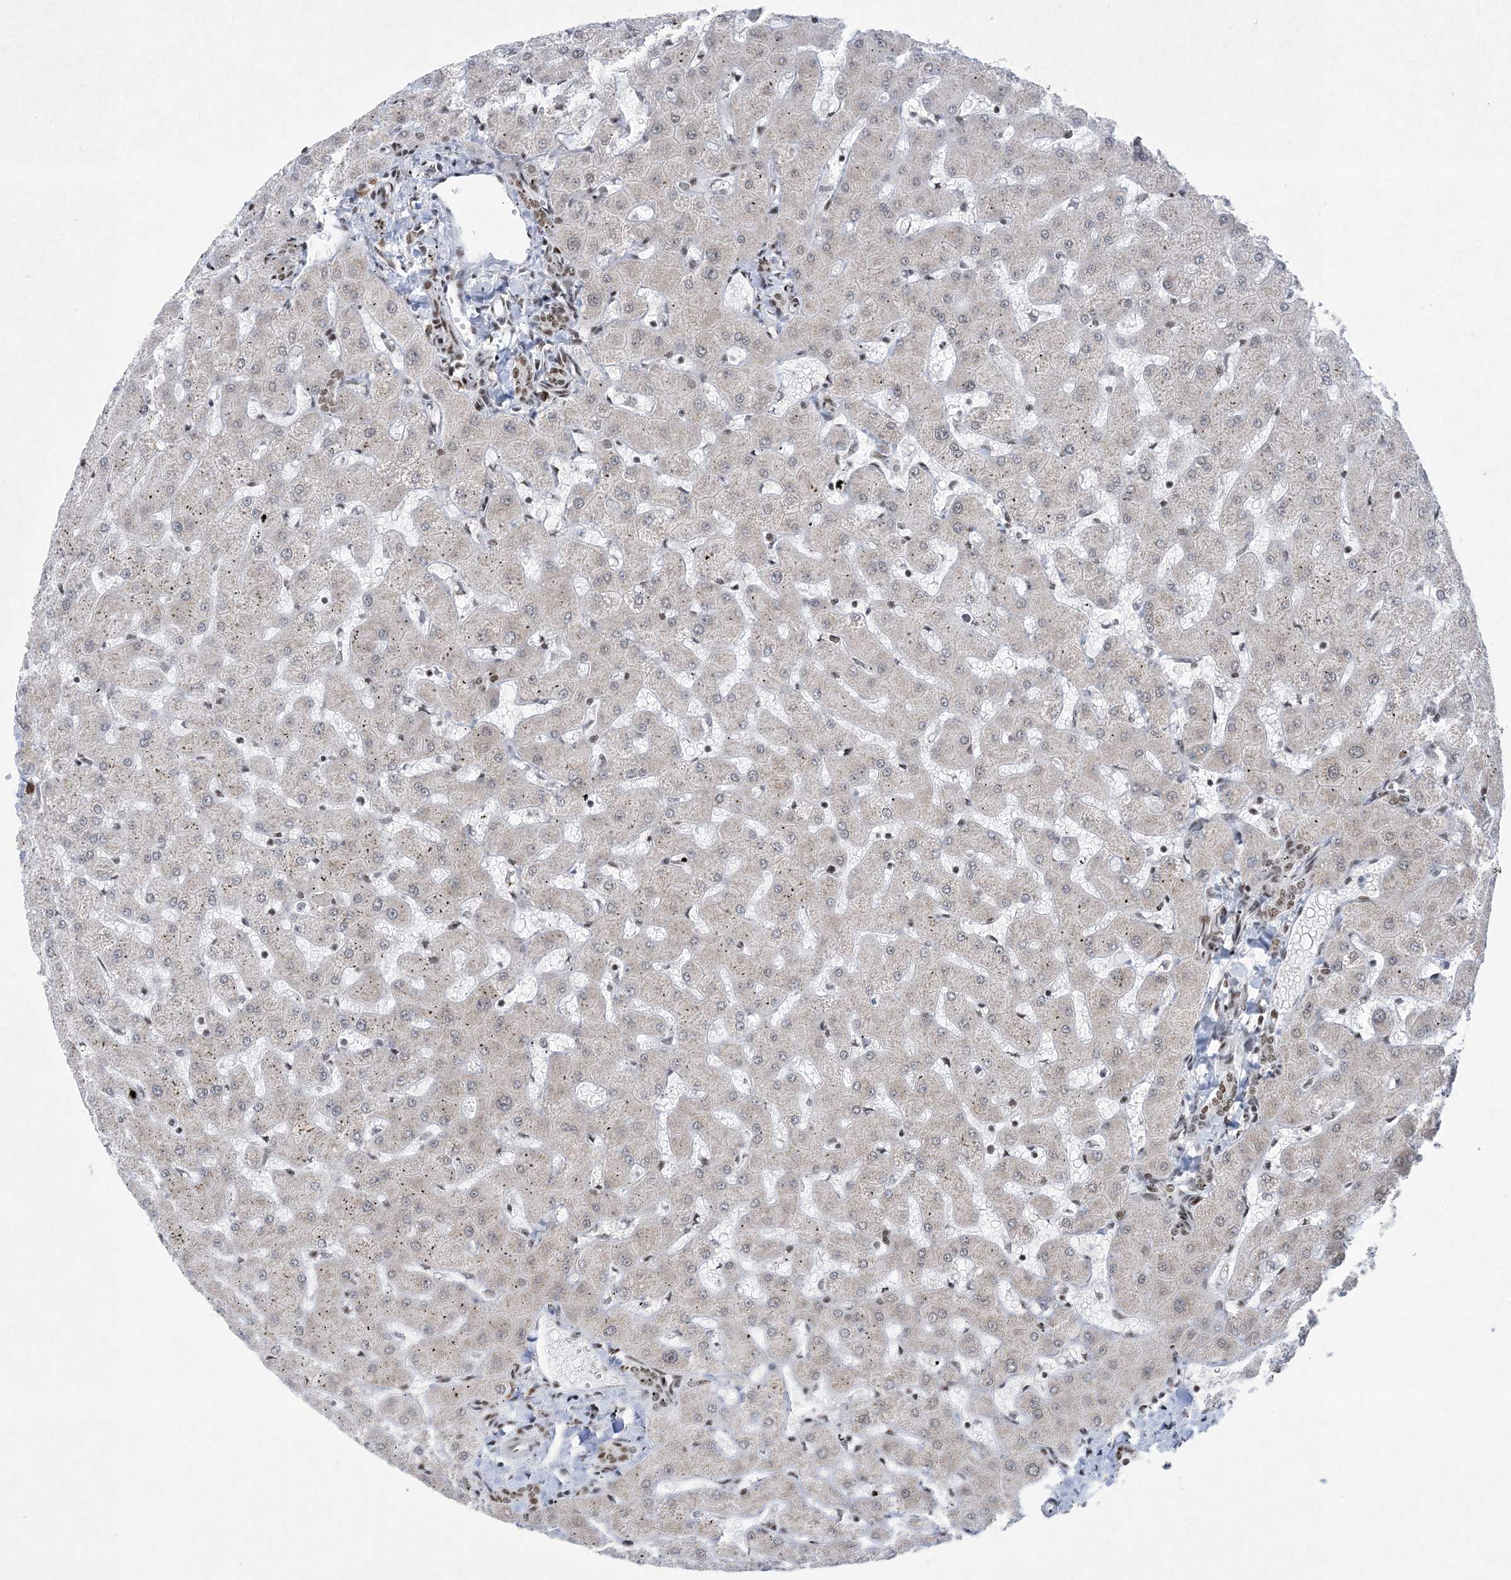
{"staining": {"intensity": "moderate", "quantity": ">75%", "location": "nuclear"}, "tissue": "liver", "cell_type": "Cholangiocytes", "image_type": "normal", "snomed": [{"axis": "morphology", "description": "Normal tissue, NOS"}, {"axis": "topography", "description": "Liver"}], "caption": "IHC micrograph of benign liver: human liver stained using immunohistochemistry (IHC) shows medium levels of moderate protein expression localized specifically in the nuclear of cholangiocytes, appearing as a nuclear brown color.", "gene": "PKNOX2", "patient": {"sex": "female", "age": 63}}